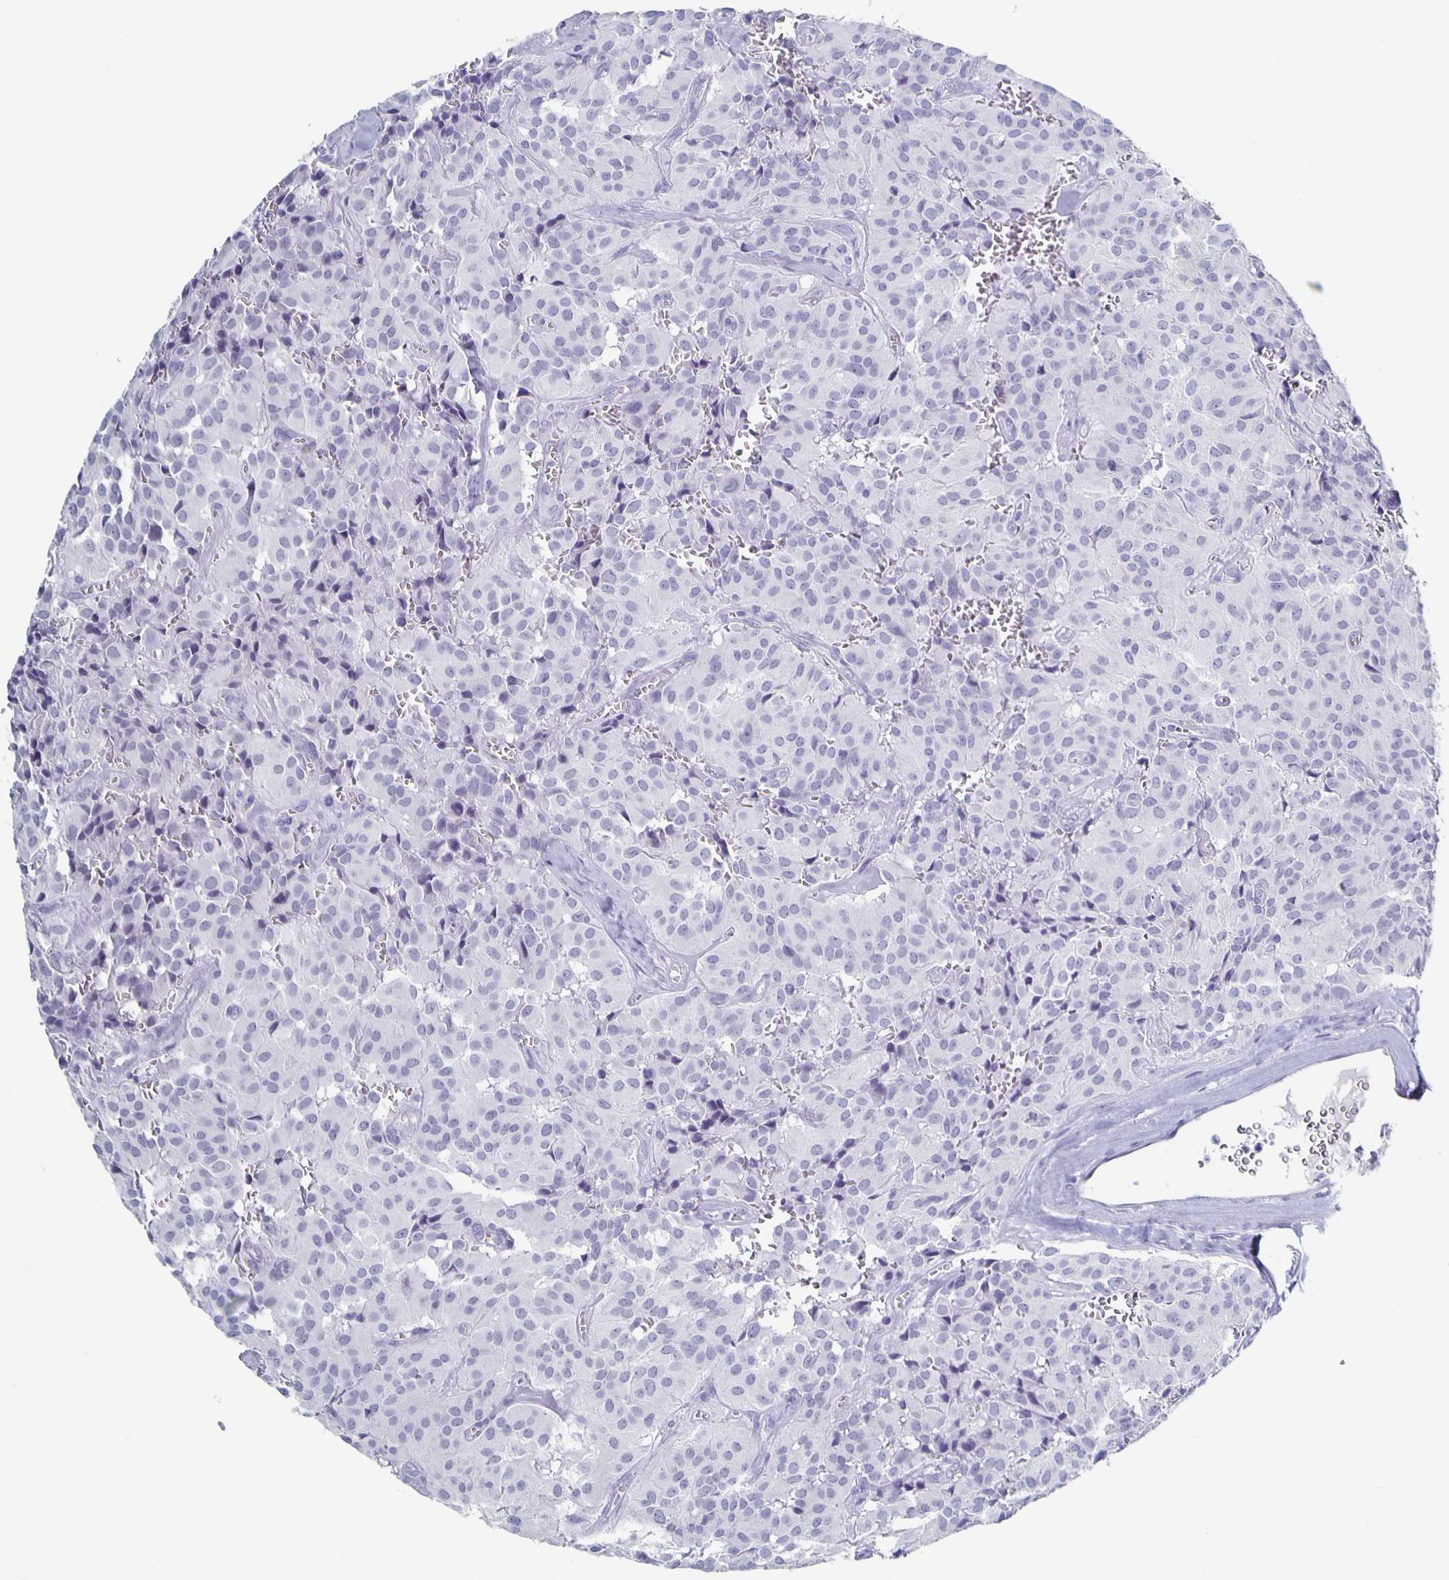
{"staining": {"intensity": "negative", "quantity": "none", "location": "none"}, "tissue": "glioma", "cell_type": "Tumor cells", "image_type": "cancer", "snomed": [{"axis": "morphology", "description": "Glioma, malignant, Low grade"}, {"axis": "topography", "description": "Brain"}], "caption": "Immunohistochemistry histopathology image of neoplastic tissue: human glioma stained with DAB demonstrates no significant protein expression in tumor cells.", "gene": "CCDC17", "patient": {"sex": "male", "age": 42}}